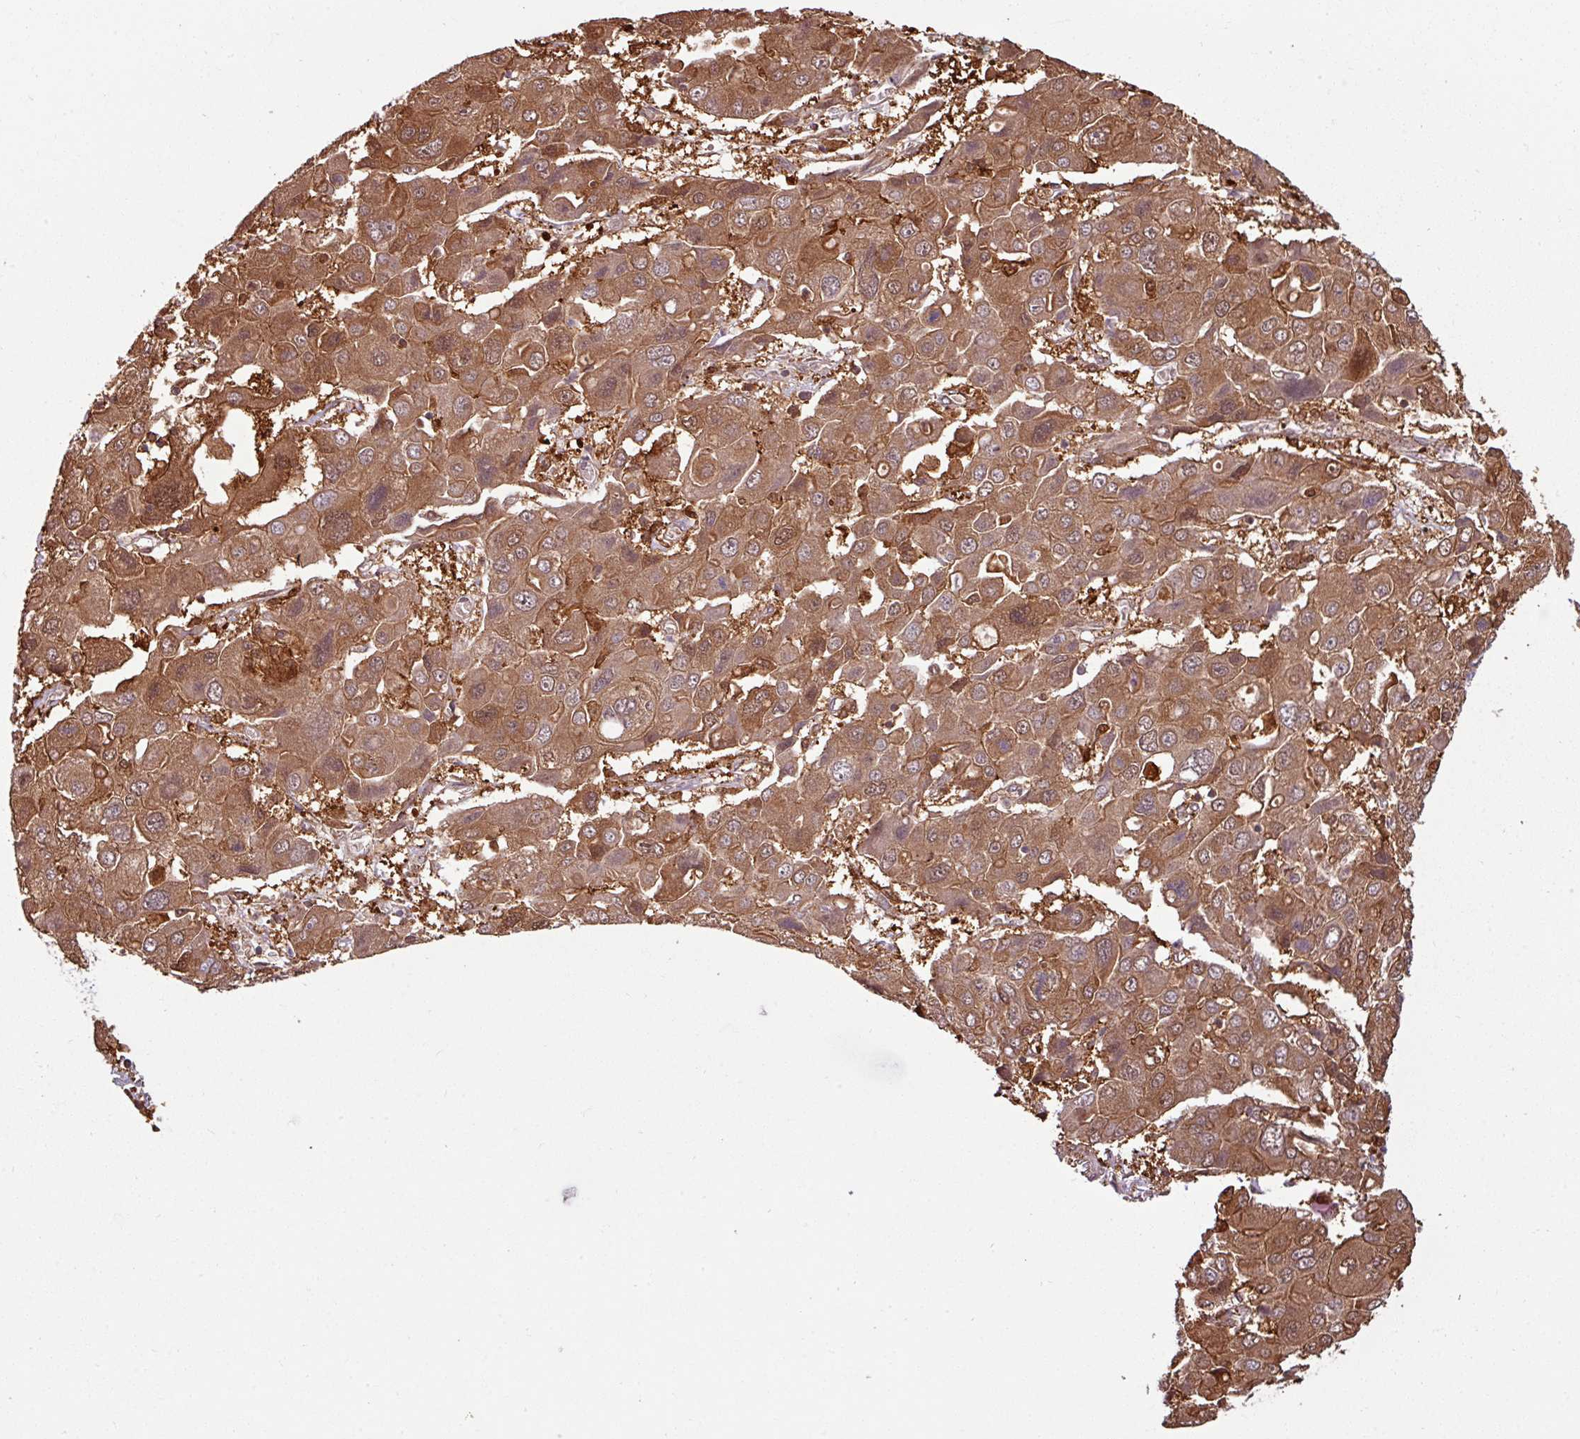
{"staining": {"intensity": "moderate", "quantity": ">75%", "location": "cytoplasmic/membranous,nuclear"}, "tissue": "liver cancer", "cell_type": "Tumor cells", "image_type": "cancer", "snomed": [{"axis": "morphology", "description": "Cholangiocarcinoma"}, {"axis": "topography", "description": "Liver"}], "caption": "This histopathology image displays IHC staining of liver cancer (cholangiocarcinoma), with medium moderate cytoplasmic/membranous and nuclear positivity in about >75% of tumor cells.", "gene": "KCTD11", "patient": {"sex": "male", "age": 67}}